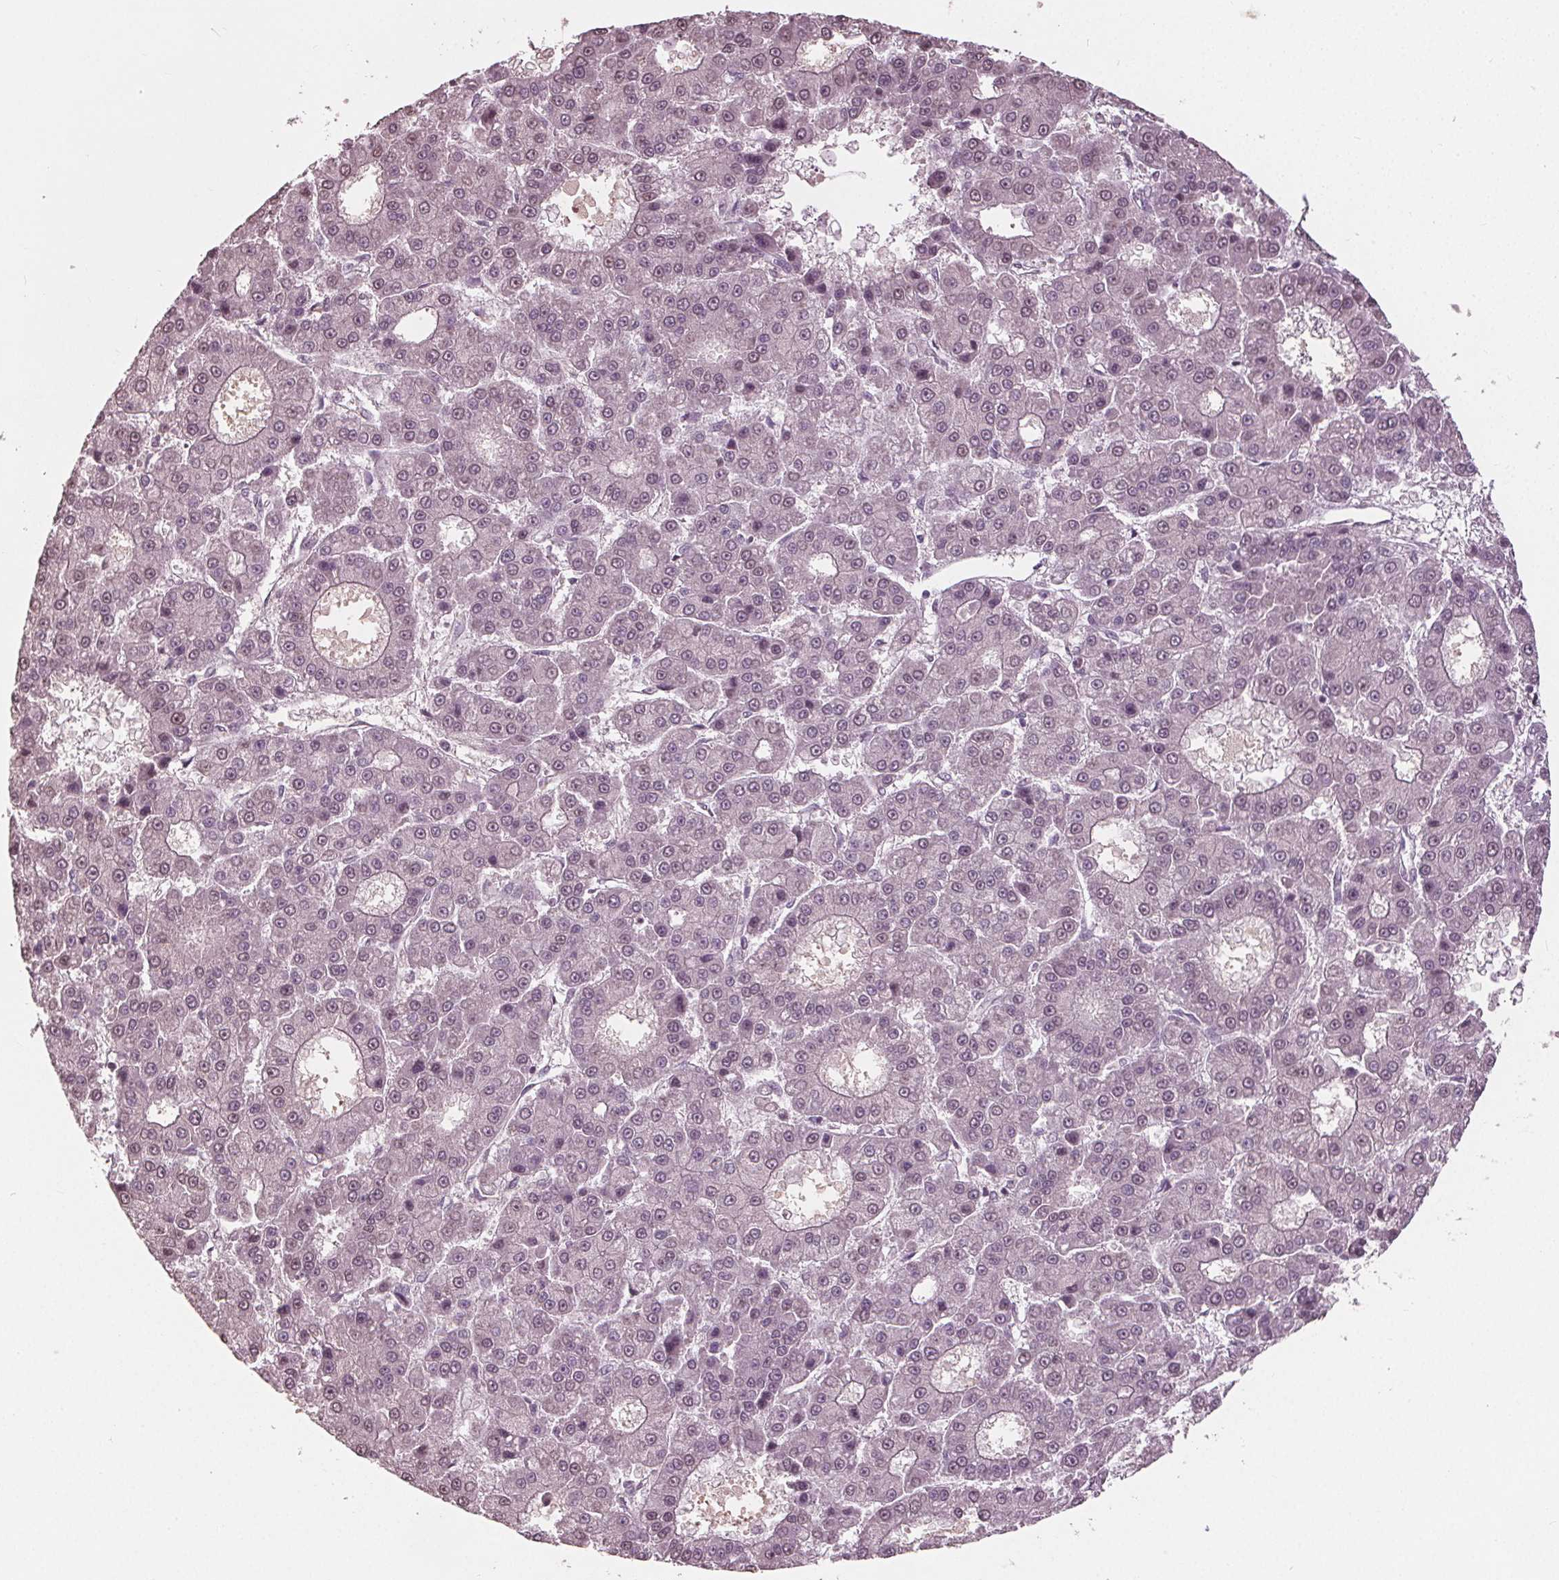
{"staining": {"intensity": "negative", "quantity": "none", "location": "none"}, "tissue": "liver cancer", "cell_type": "Tumor cells", "image_type": "cancer", "snomed": [{"axis": "morphology", "description": "Carcinoma, Hepatocellular, NOS"}, {"axis": "topography", "description": "Liver"}], "caption": "An image of liver hepatocellular carcinoma stained for a protein shows no brown staining in tumor cells. (DAB (3,3'-diaminobenzidine) immunohistochemistry (IHC), high magnification).", "gene": "CXCL16", "patient": {"sex": "male", "age": 70}}